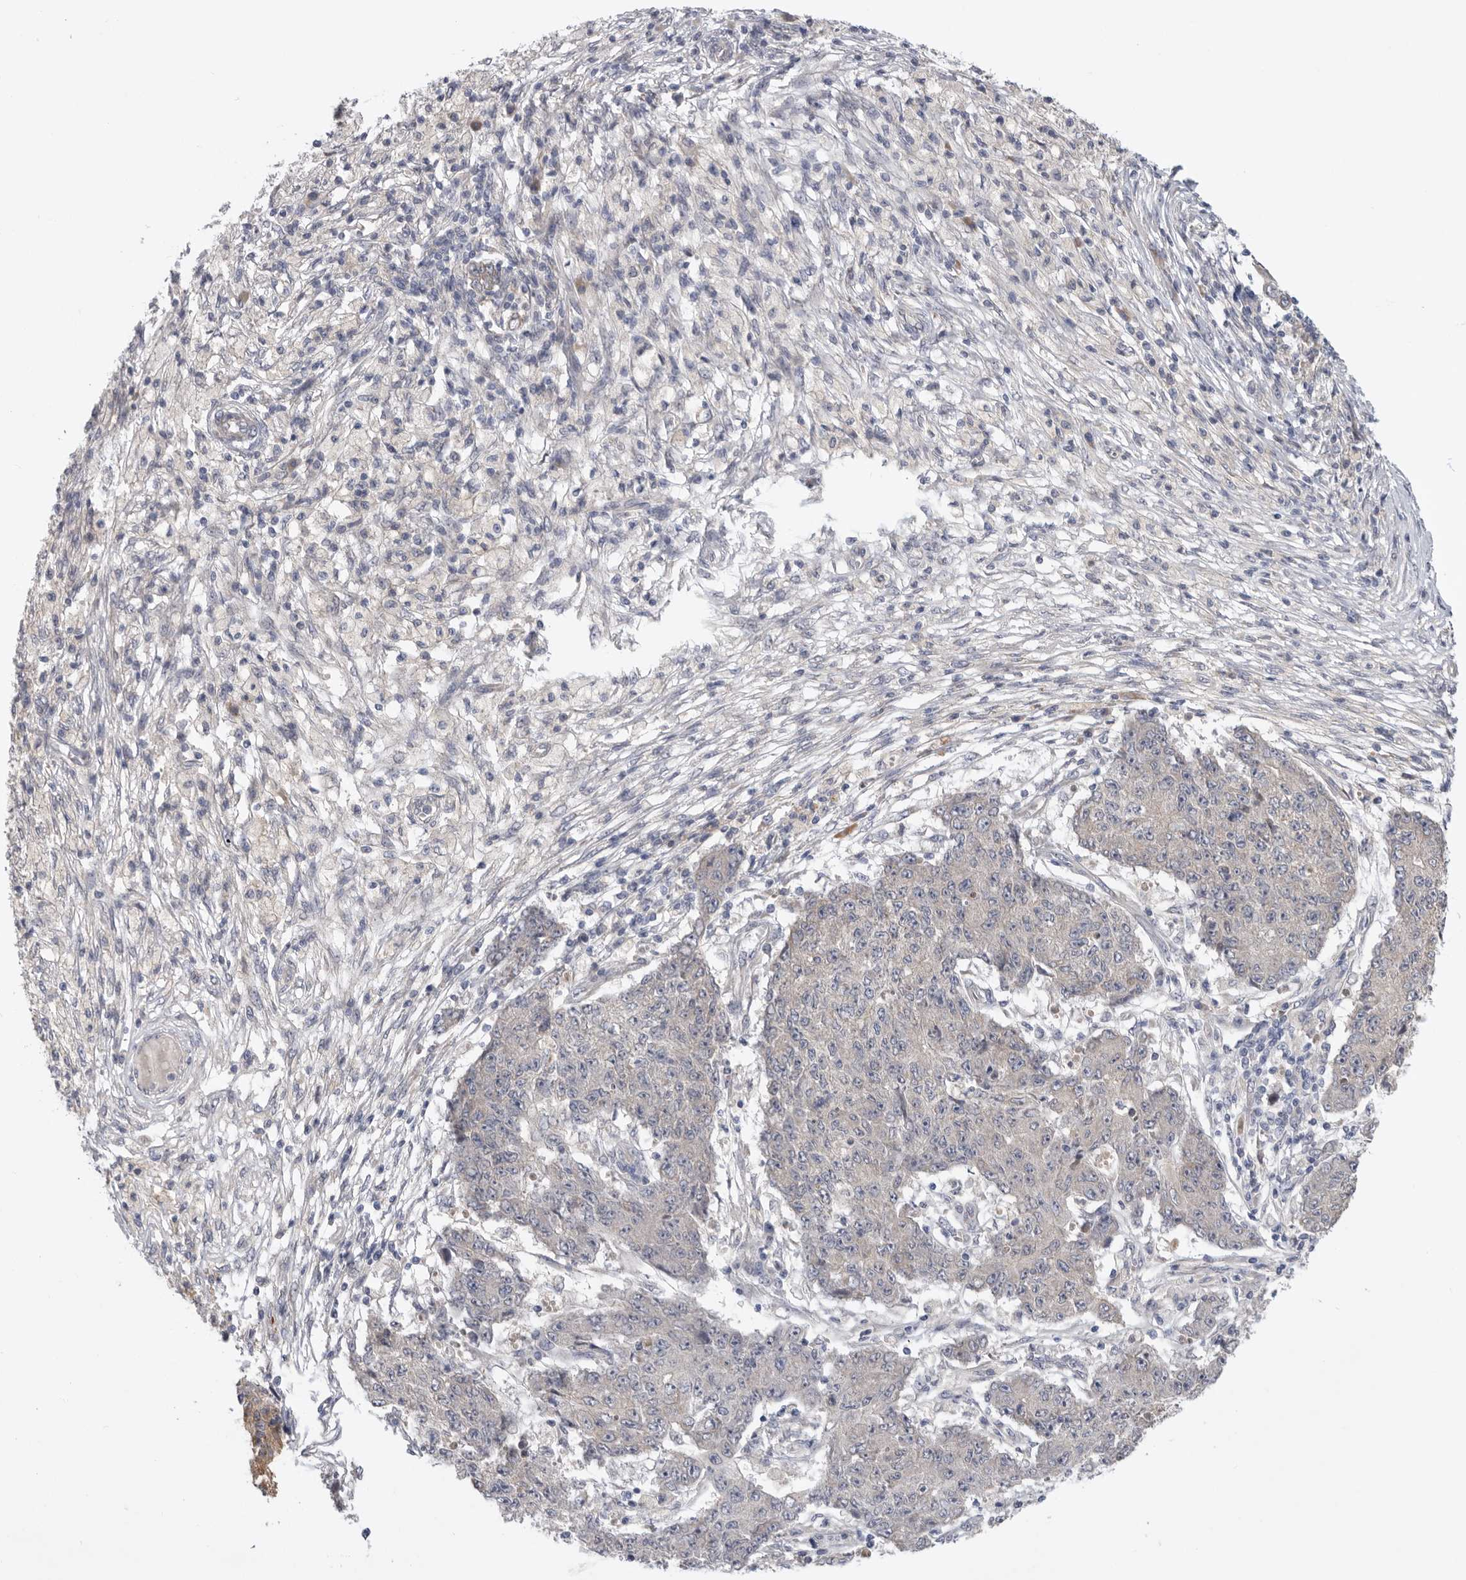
{"staining": {"intensity": "negative", "quantity": "none", "location": "none"}, "tissue": "ovarian cancer", "cell_type": "Tumor cells", "image_type": "cancer", "snomed": [{"axis": "morphology", "description": "Carcinoma, endometroid"}, {"axis": "topography", "description": "Ovary"}], "caption": "Immunohistochemistry histopathology image of ovarian endometroid carcinoma stained for a protein (brown), which reveals no staining in tumor cells.", "gene": "MTFR1L", "patient": {"sex": "female", "age": 42}}